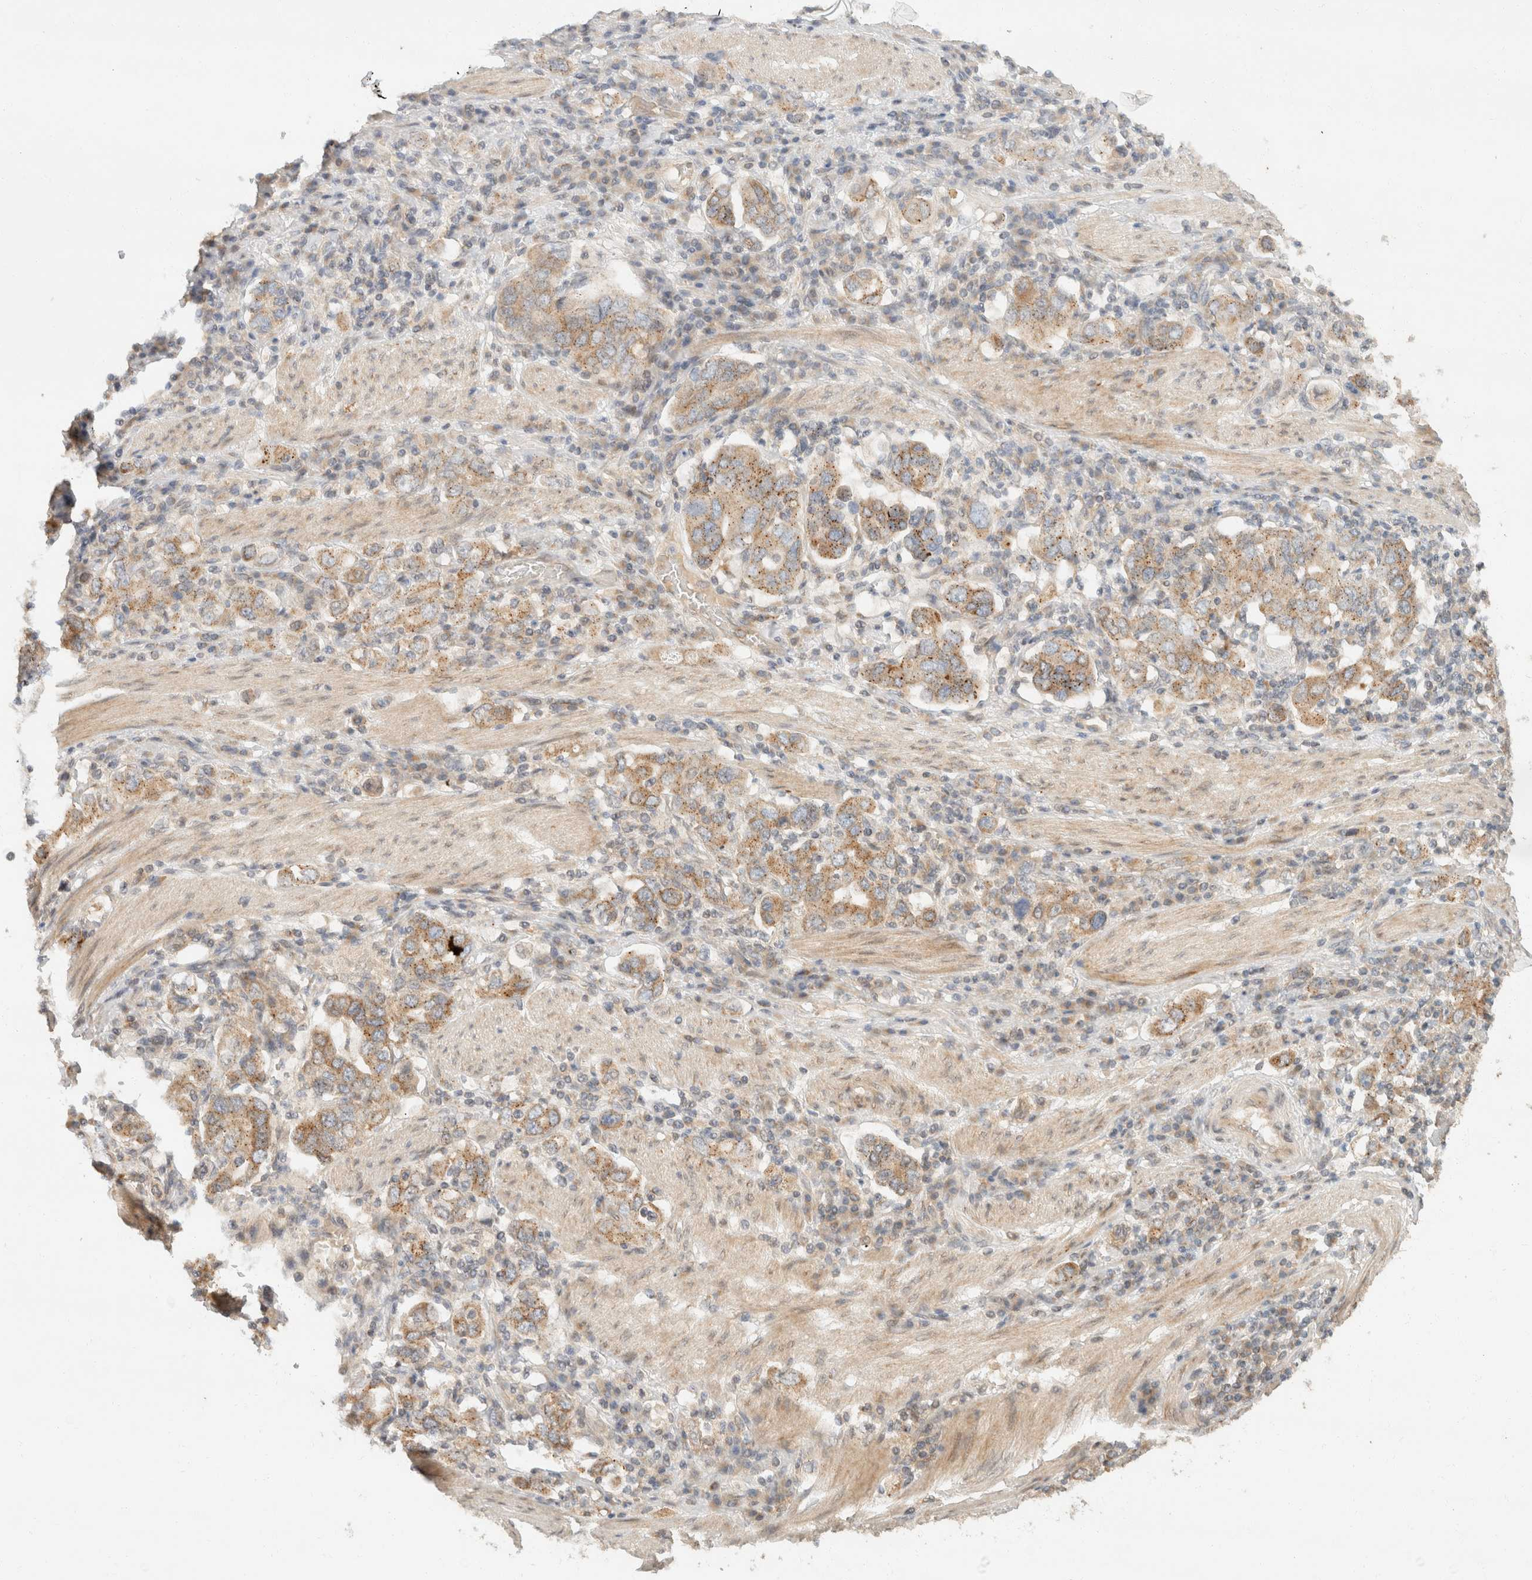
{"staining": {"intensity": "moderate", "quantity": ">75%", "location": "cytoplasmic/membranous"}, "tissue": "stomach cancer", "cell_type": "Tumor cells", "image_type": "cancer", "snomed": [{"axis": "morphology", "description": "Adenocarcinoma, NOS"}, {"axis": "topography", "description": "Stomach, upper"}], "caption": "The histopathology image reveals immunohistochemical staining of stomach adenocarcinoma. There is moderate cytoplasmic/membranous expression is appreciated in approximately >75% of tumor cells. (Stains: DAB in brown, nuclei in blue, Microscopy: brightfield microscopy at high magnification).", "gene": "TACC1", "patient": {"sex": "male", "age": 62}}